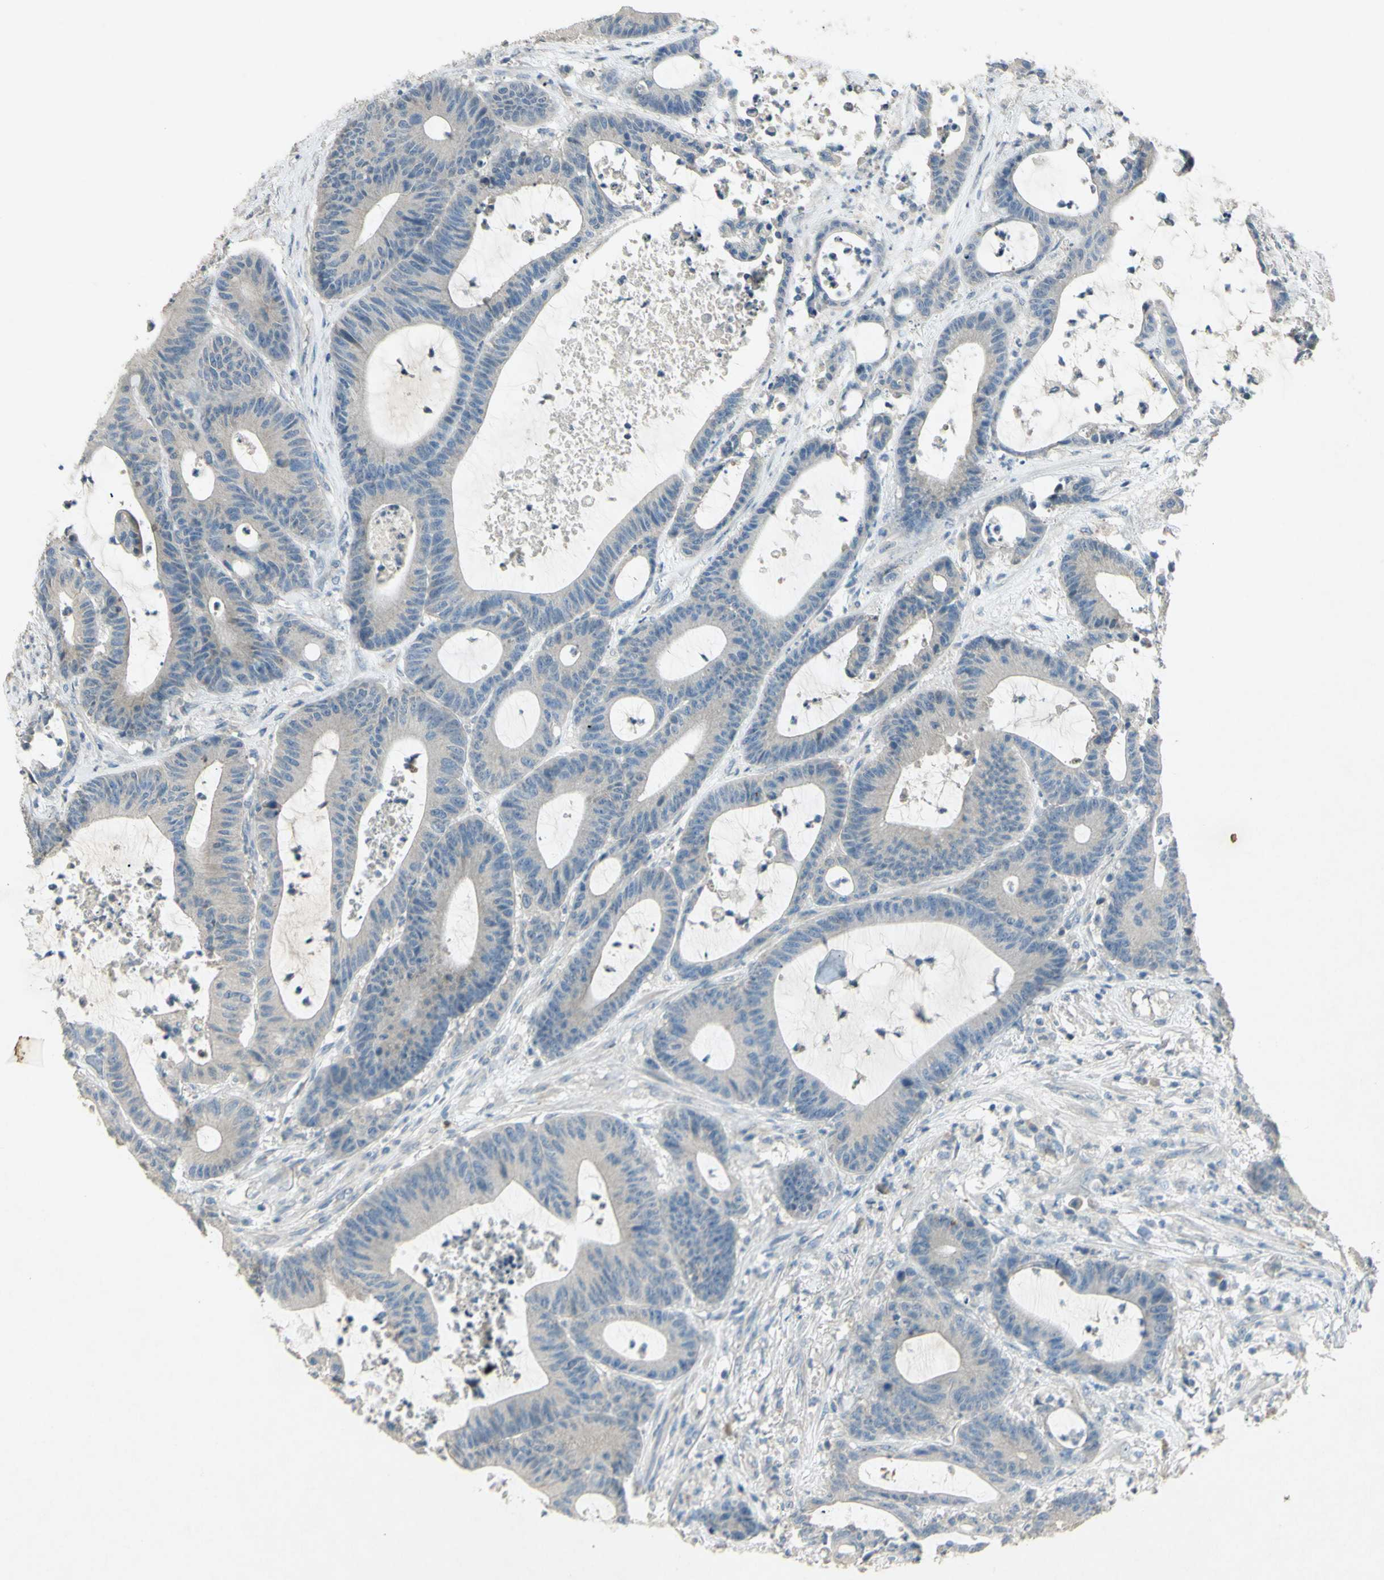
{"staining": {"intensity": "negative", "quantity": "none", "location": "none"}, "tissue": "colorectal cancer", "cell_type": "Tumor cells", "image_type": "cancer", "snomed": [{"axis": "morphology", "description": "Adenocarcinoma, NOS"}, {"axis": "topography", "description": "Colon"}], "caption": "Histopathology image shows no protein expression in tumor cells of colorectal cancer tissue. The staining is performed using DAB (3,3'-diaminobenzidine) brown chromogen with nuclei counter-stained in using hematoxylin.", "gene": "TIMM21", "patient": {"sex": "female", "age": 84}}